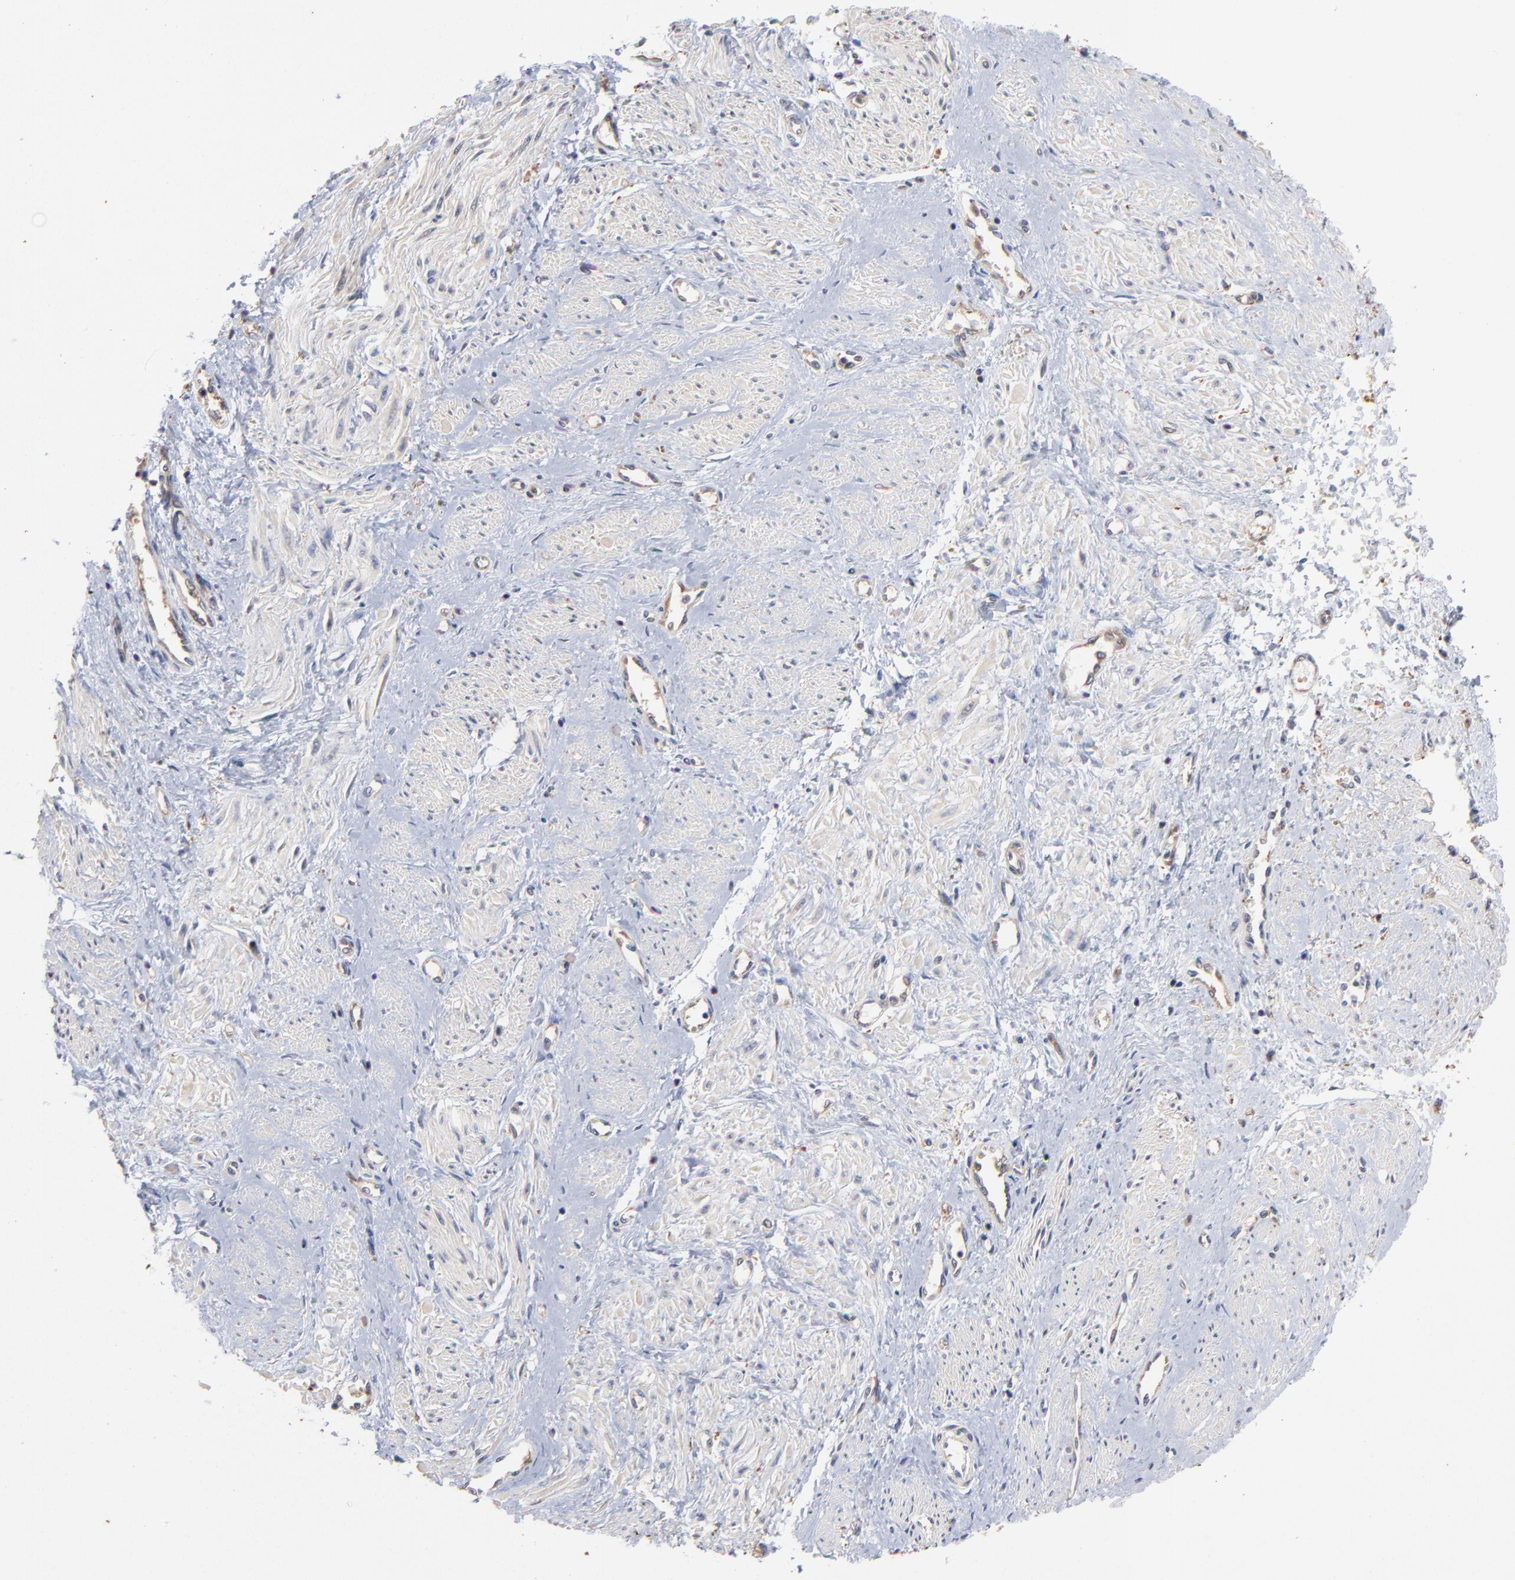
{"staining": {"intensity": "weak", "quantity": "25%-75%", "location": "cytoplasmic/membranous"}, "tissue": "smooth muscle", "cell_type": "Smooth muscle cells", "image_type": "normal", "snomed": [{"axis": "morphology", "description": "Normal tissue, NOS"}, {"axis": "topography", "description": "Smooth muscle"}, {"axis": "topography", "description": "Uterus"}], "caption": "IHC photomicrograph of benign smooth muscle stained for a protein (brown), which demonstrates low levels of weak cytoplasmic/membranous staining in about 25%-75% of smooth muscle cells.", "gene": "NFKBIA", "patient": {"sex": "female", "age": 39}}